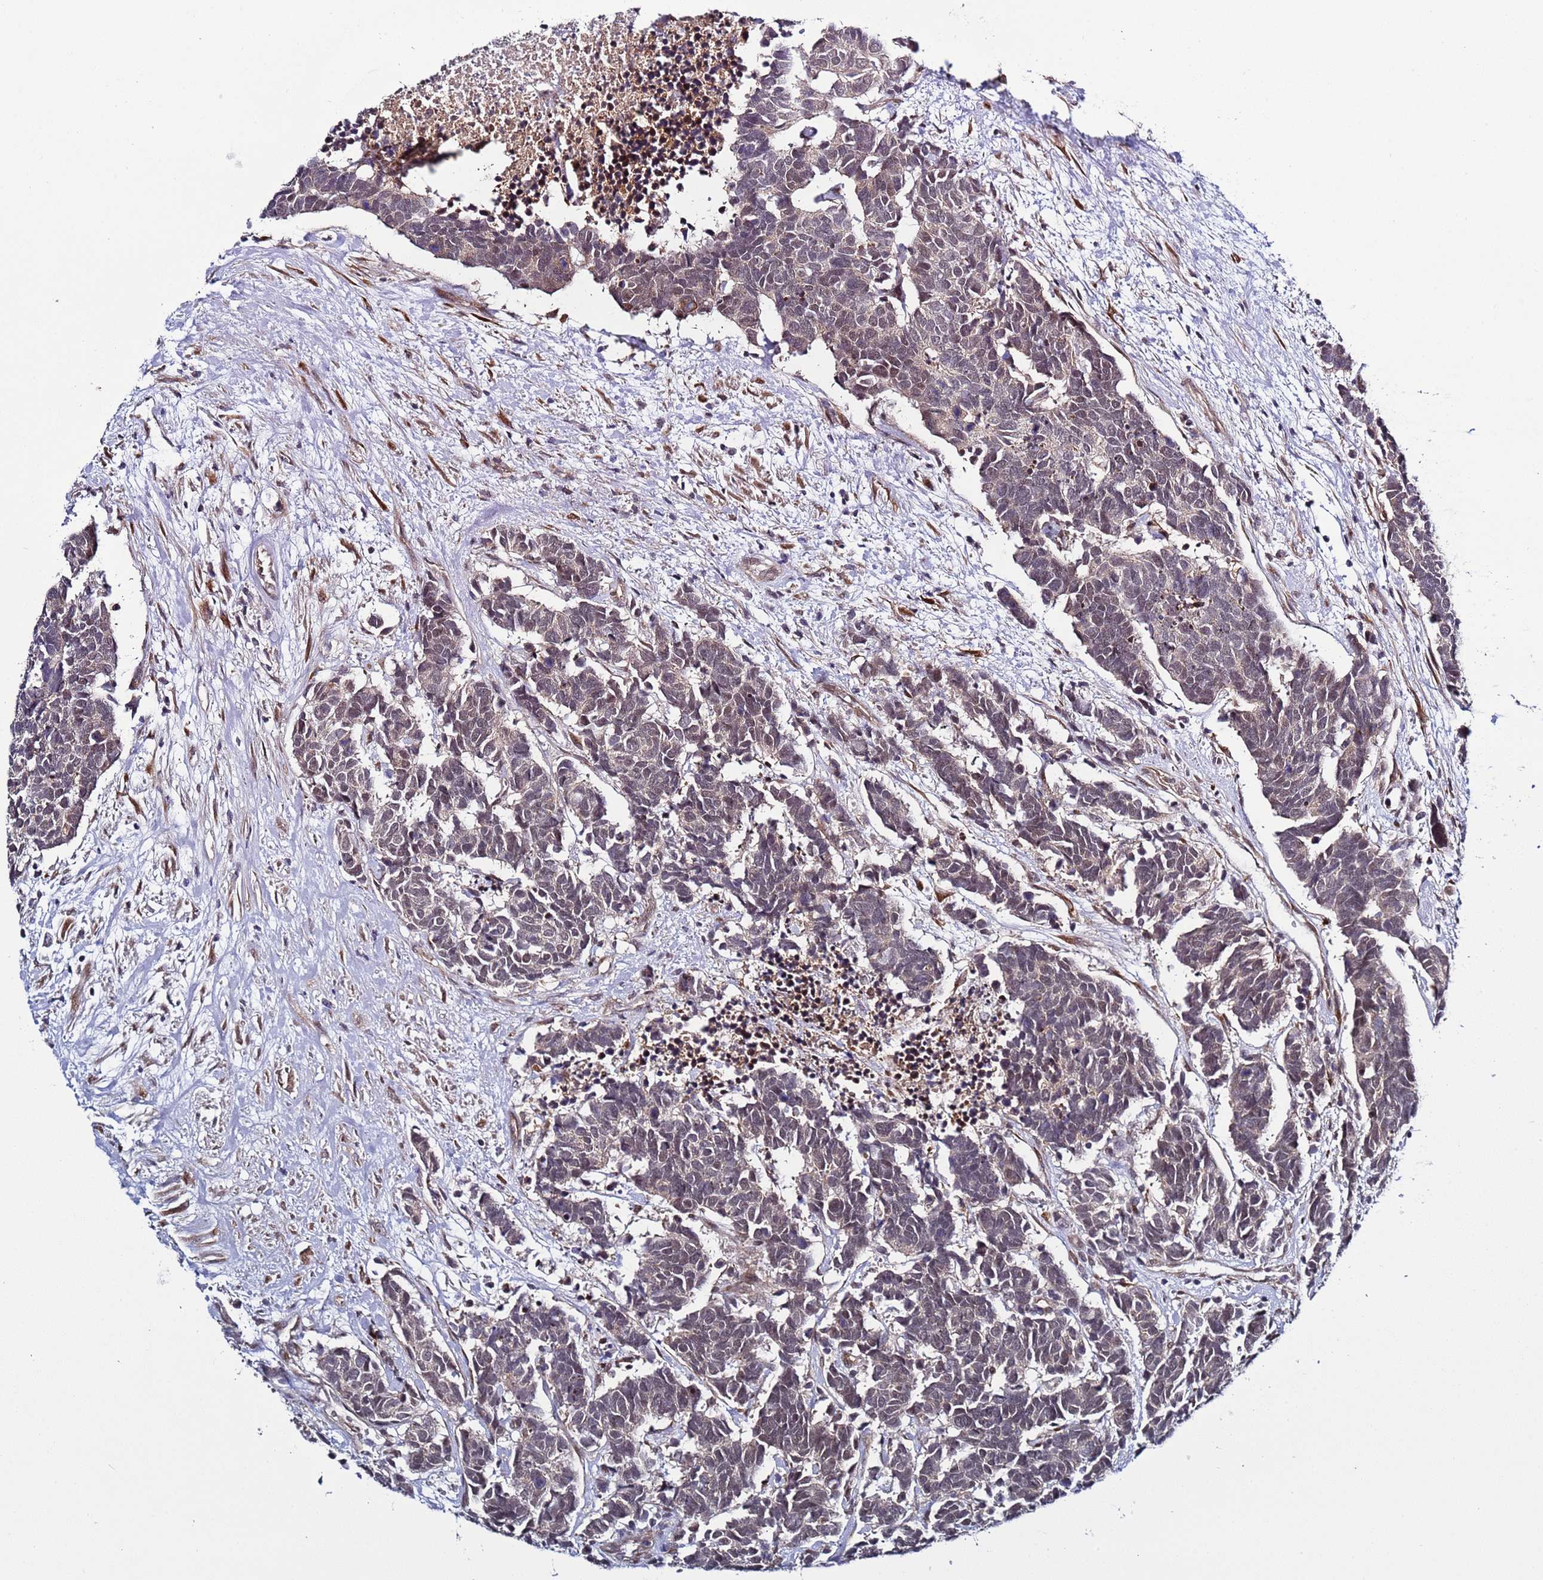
{"staining": {"intensity": "weak", "quantity": "25%-75%", "location": "cytoplasmic/membranous,nuclear"}, "tissue": "carcinoid", "cell_type": "Tumor cells", "image_type": "cancer", "snomed": [{"axis": "morphology", "description": "Carcinoma, NOS"}, {"axis": "morphology", "description": "Carcinoid, malignant, NOS"}, {"axis": "topography", "description": "Urinary bladder"}], "caption": "Immunohistochemical staining of human carcinoma shows low levels of weak cytoplasmic/membranous and nuclear staining in approximately 25%-75% of tumor cells. (DAB IHC, brown staining for protein, blue staining for nuclei).", "gene": "POLR2D", "patient": {"sex": "male", "age": 57}}